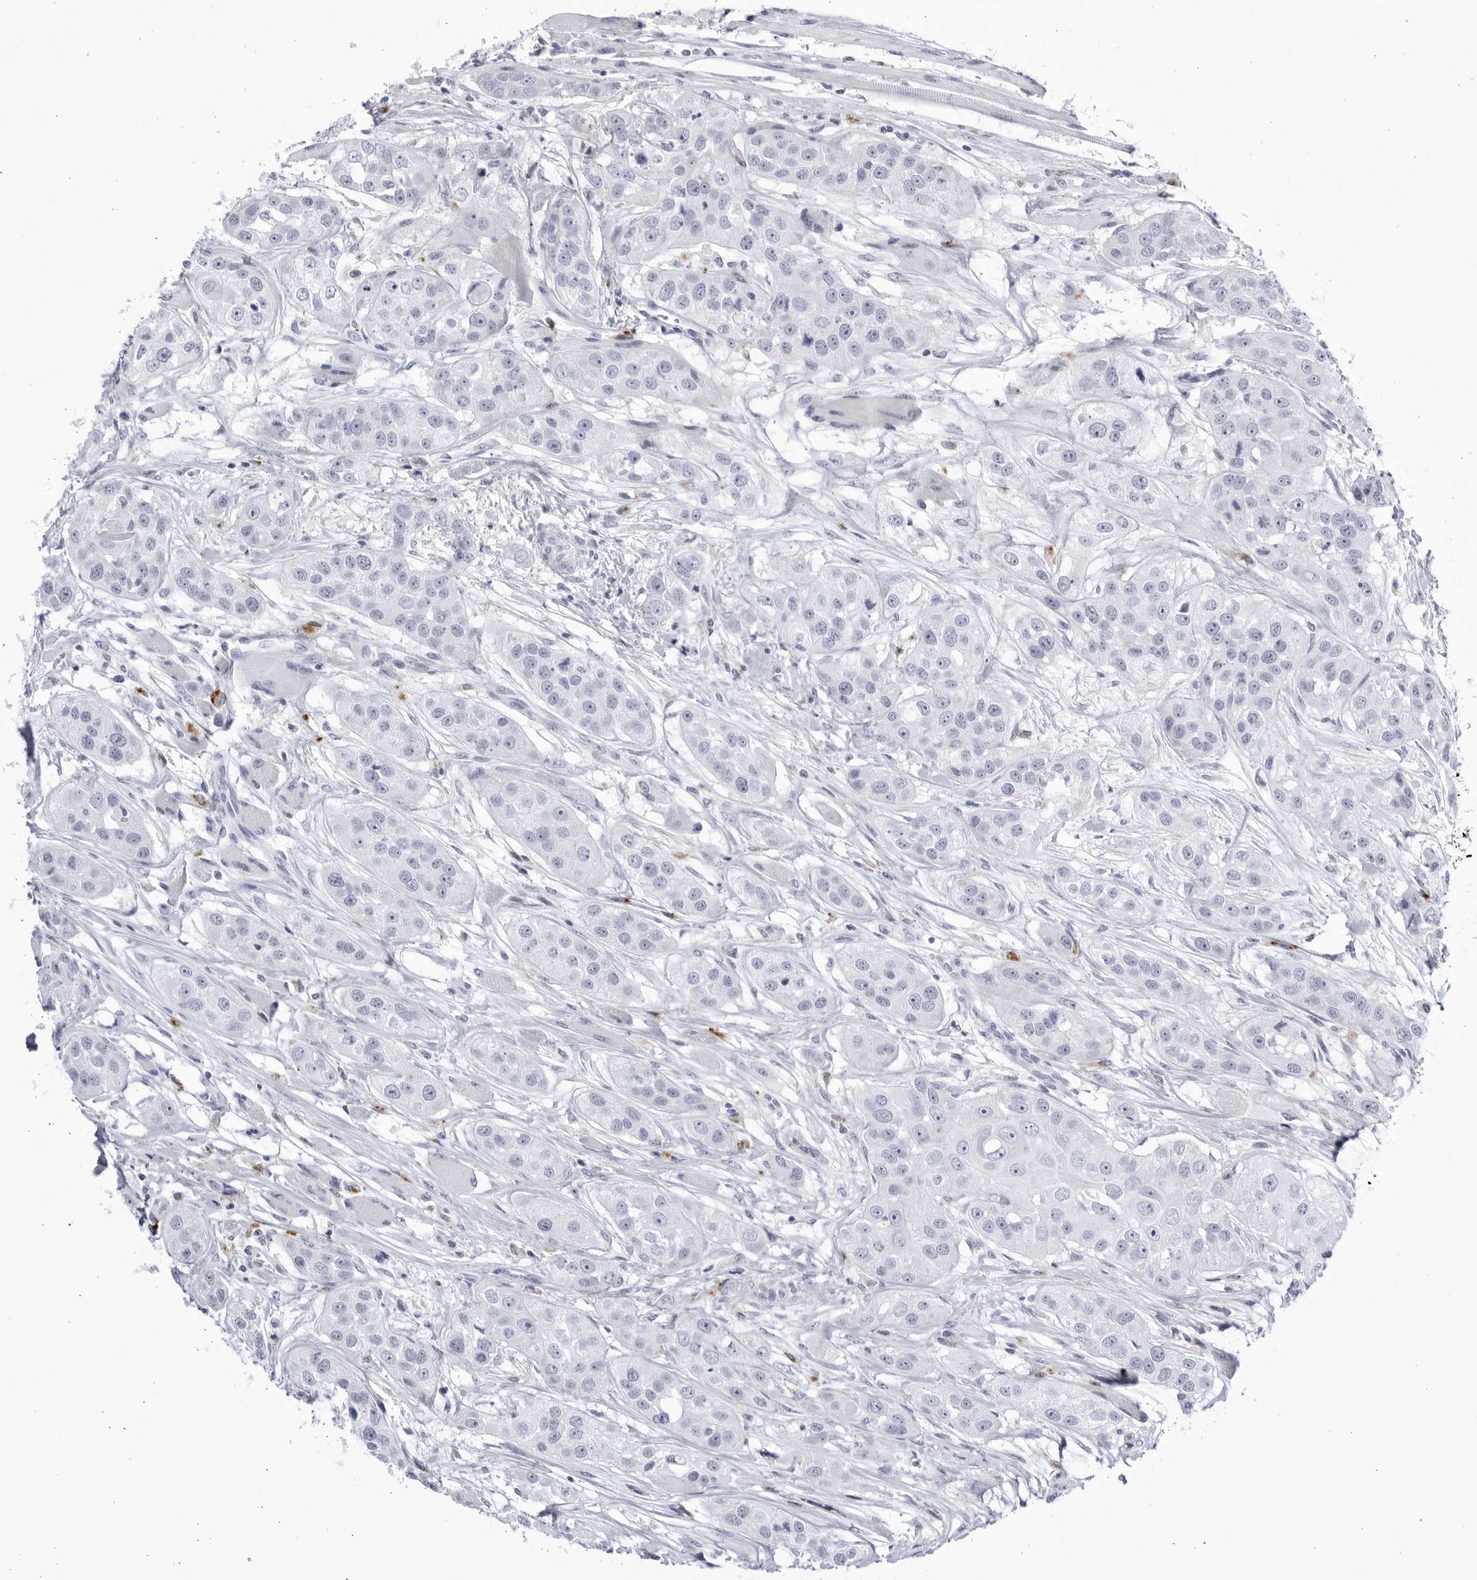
{"staining": {"intensity": "negative", "quantity": "none", "location": "none"}, "tissue": "head and neck cancer", "cell_type": "Tumor cells", "image_type": "cancer", "snomed": [{"axis": "morphology", "description": "Normal tissue, NOS"}, {"axis": "morphology", "description": "Squamous cell carcinoma, NOS"}, {"axis": "topography", "description": "Skeletal muscle"}, {"axis": "topography", "description": "Head-Neck"}], "caption": "A high-resolution histopathology image shows immunohistochemistry (IHC) staining of head and neck cancer (squamous cell carcinoma), which exhibits no significant positivity in tumor cells. Nuclei are stained in blue.", "gene": "CCDC181", "patient": {"sex": "male", "age": 51}}